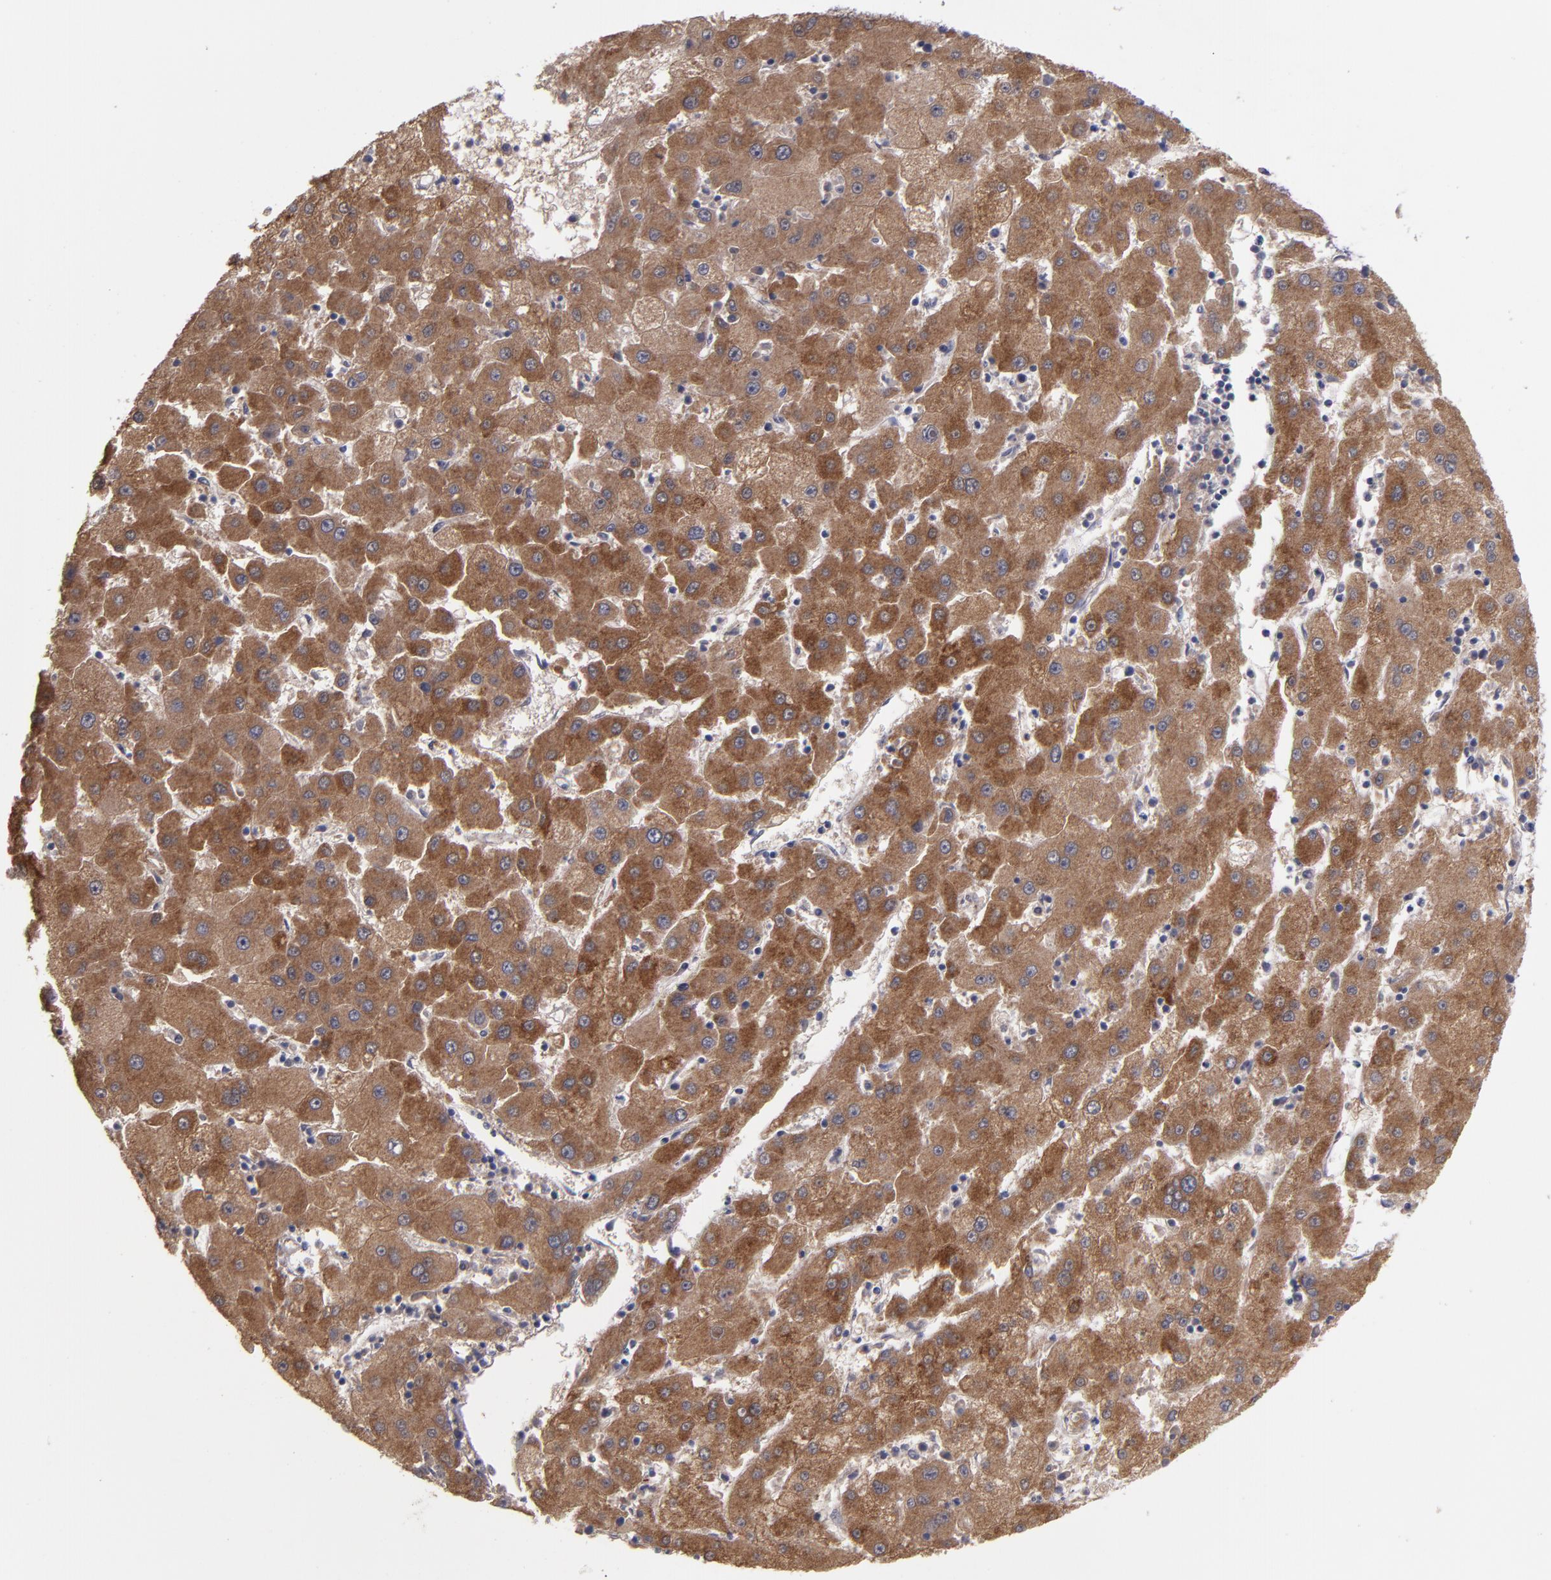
{"staining": {"intensity": "strong", "quantity": ">75%", "location": "cytoplasmic/membranous"}, "tissue": "liver cancer", "cell_type": "Tumor cells", "image_type": "cancer", "snomed": [{"axis": "morphology", "description": "Carcinoma, Hepatocellular, NOS"}, {"axis": "topography", "description": "Liver"}], "caption": "This histopathology image demonstrates immunohistochemistry (IHC) staining of liver cancer, with high strong cytoplasmic/membranous expression in about >75% of tumor cells.", "gene": "MMP11", "patient": {"sex": "male", "age": 72}}